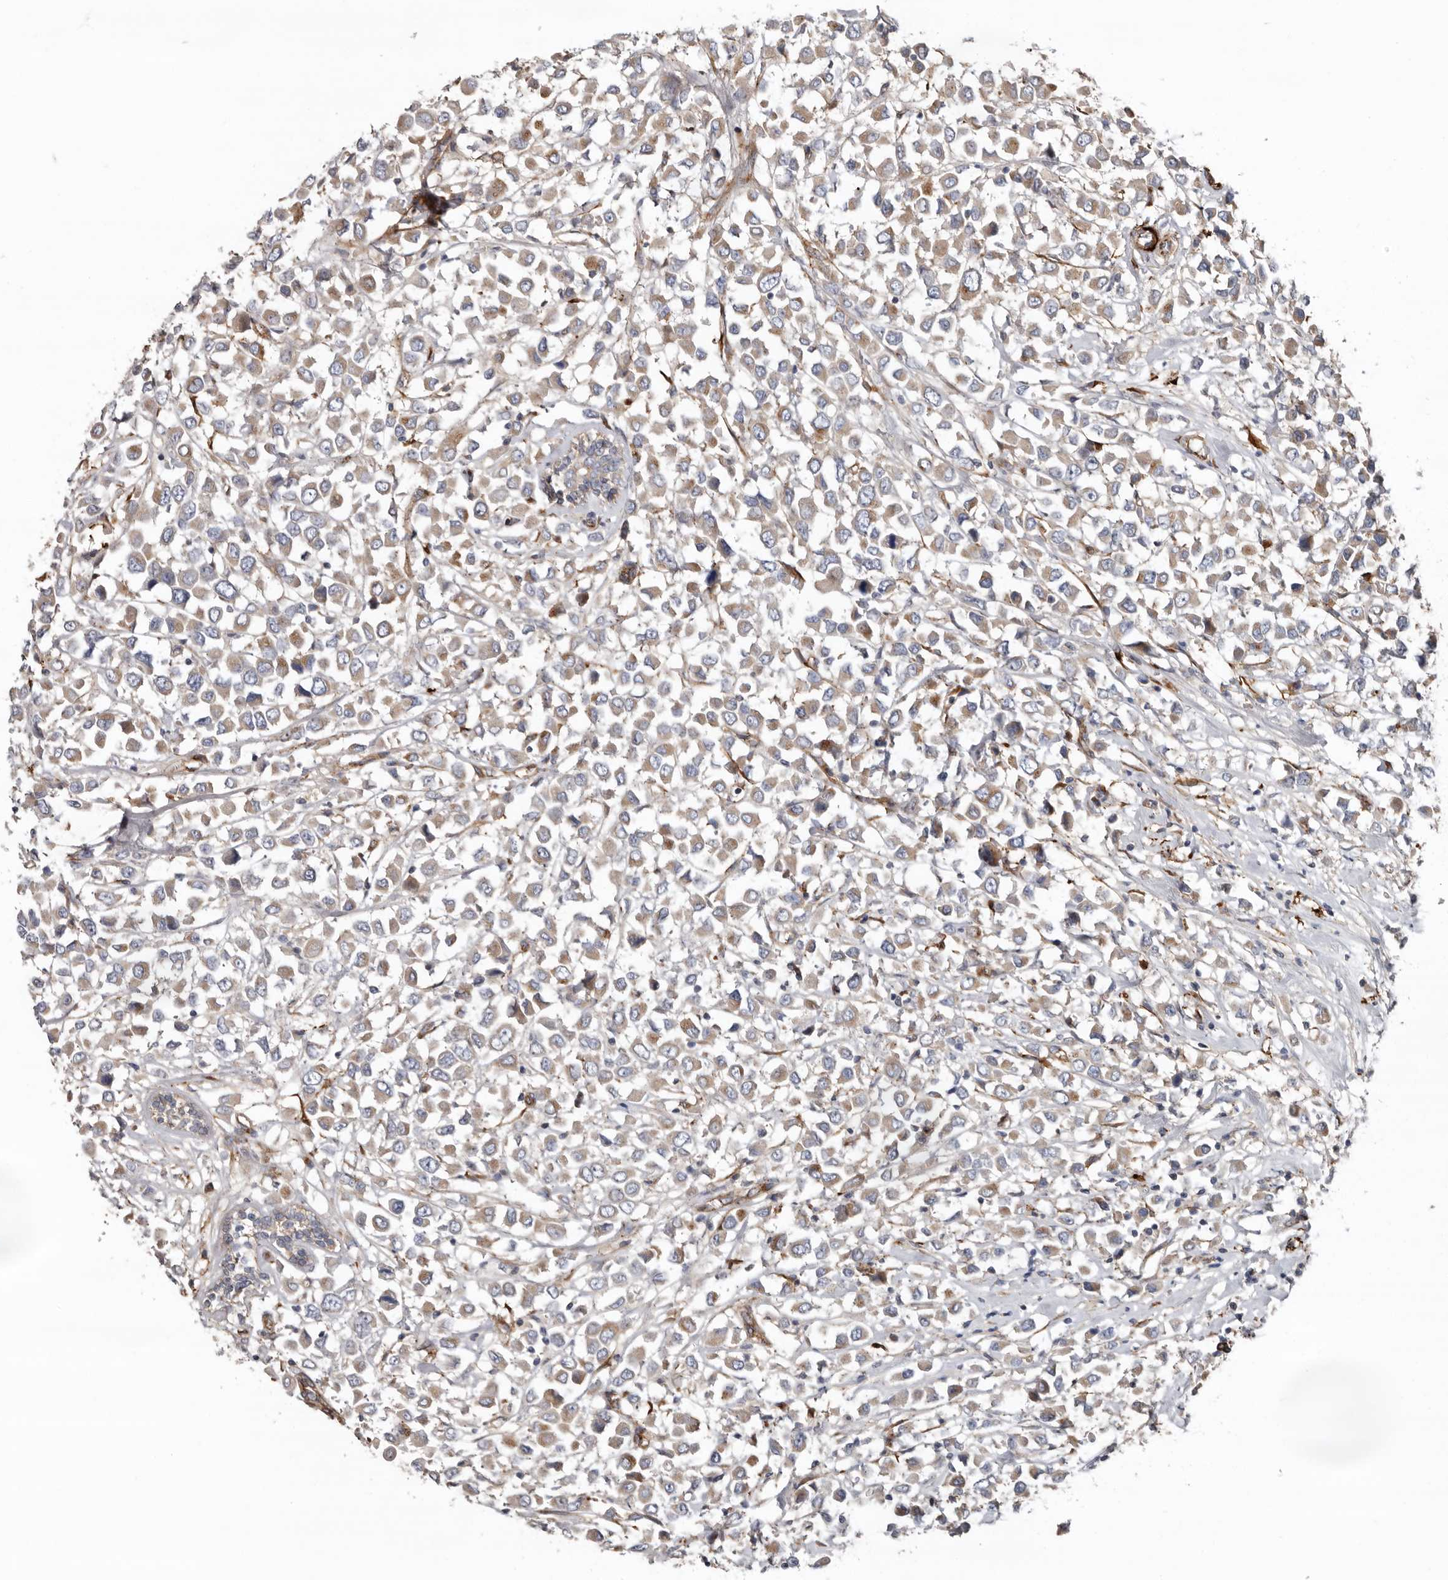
{"staining": {"intensity": "weak", "quantity": ">75%", "location": "cytoplasmic/membranous"}, "tissue": "breast cancer", "cell_type": "Tumor cells", "image_type": "cancer", "snomed": [{"axis": "morphology", "description": "Duct carcinoma"}, {"axis": "topography", "description": "Breast"}], "caption": "Immunohistochemistry (IHC) micrograph of neoplastic tissue: breast cancer (invasive ductal carcinoma) stained using IHC demonstrates low levels of weak protein expression localized specifically in the cytoplasmic/membranous of tumor cells, appearing as a cytoplasmic/membranous brown color.", "gene": "LUZP1", "patient": {"sex": "female", "age": 61}}